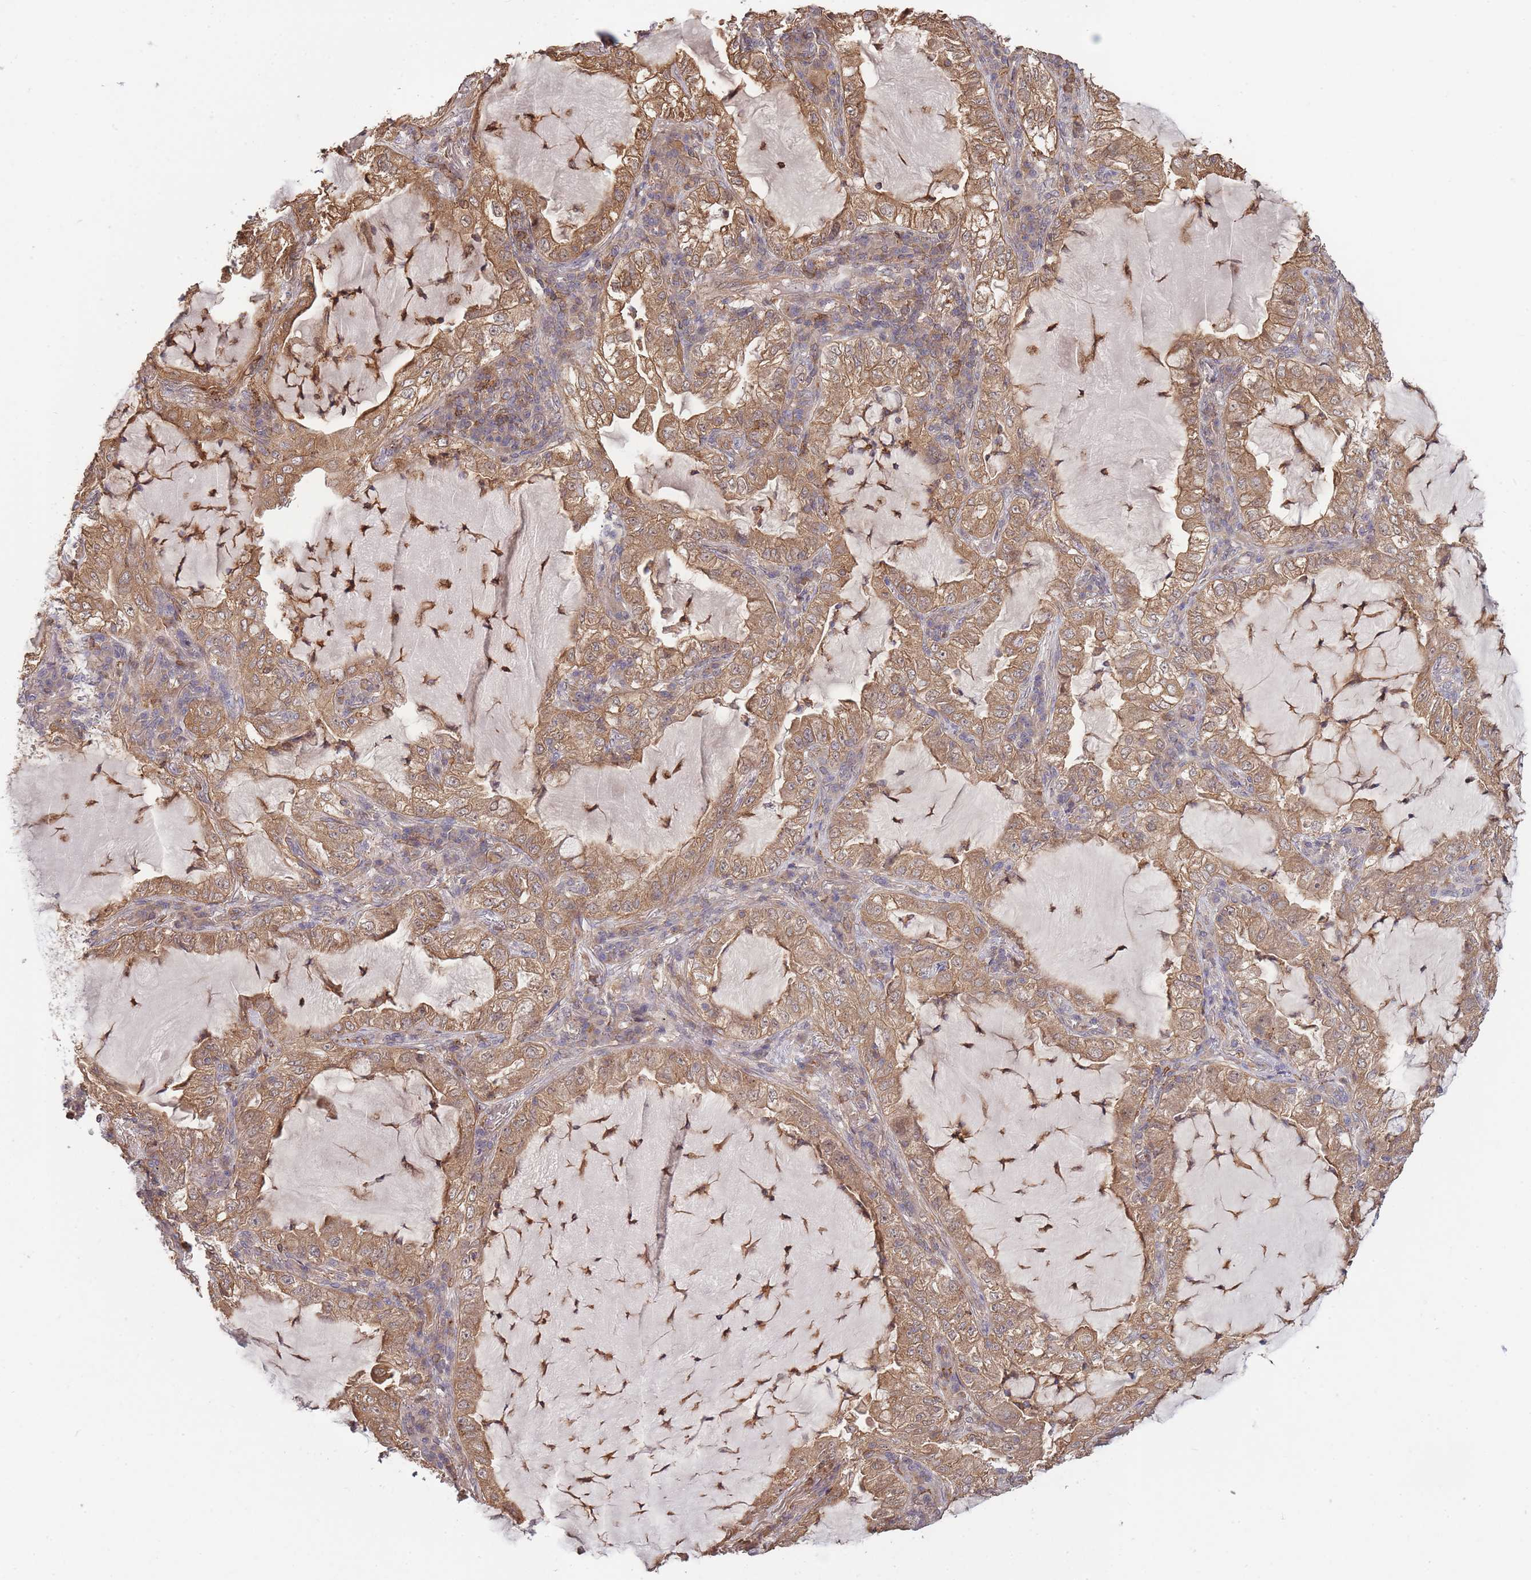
{"staining": {"intensity": "moderate", "quantity": ">75%", "location": "cytoplasmic/membranous"}, "tissue": "lung cancer", "cell_type": "Tumor cells", "image_type": "cancer", "snomed": [{"axis": "morphology", "description": "Adenocarcinoma, NOS"}, {"axis": "topography", "description": "Lung"}], "caption": "High-power microscopy captured an IHC photomicrograph of lung adenocarcinoma, revealing moderate cytoplasmic/membranous expression in approximately >75% of tumor cells. The protein is stained brown, and the nuclei are stained in blue (DAB (3,3'-diaminobenzidine) IHC with brightfield microscopy, high magnification).", "gene": "ZNF304", "patient": {"sex": "female", "age": 73}}